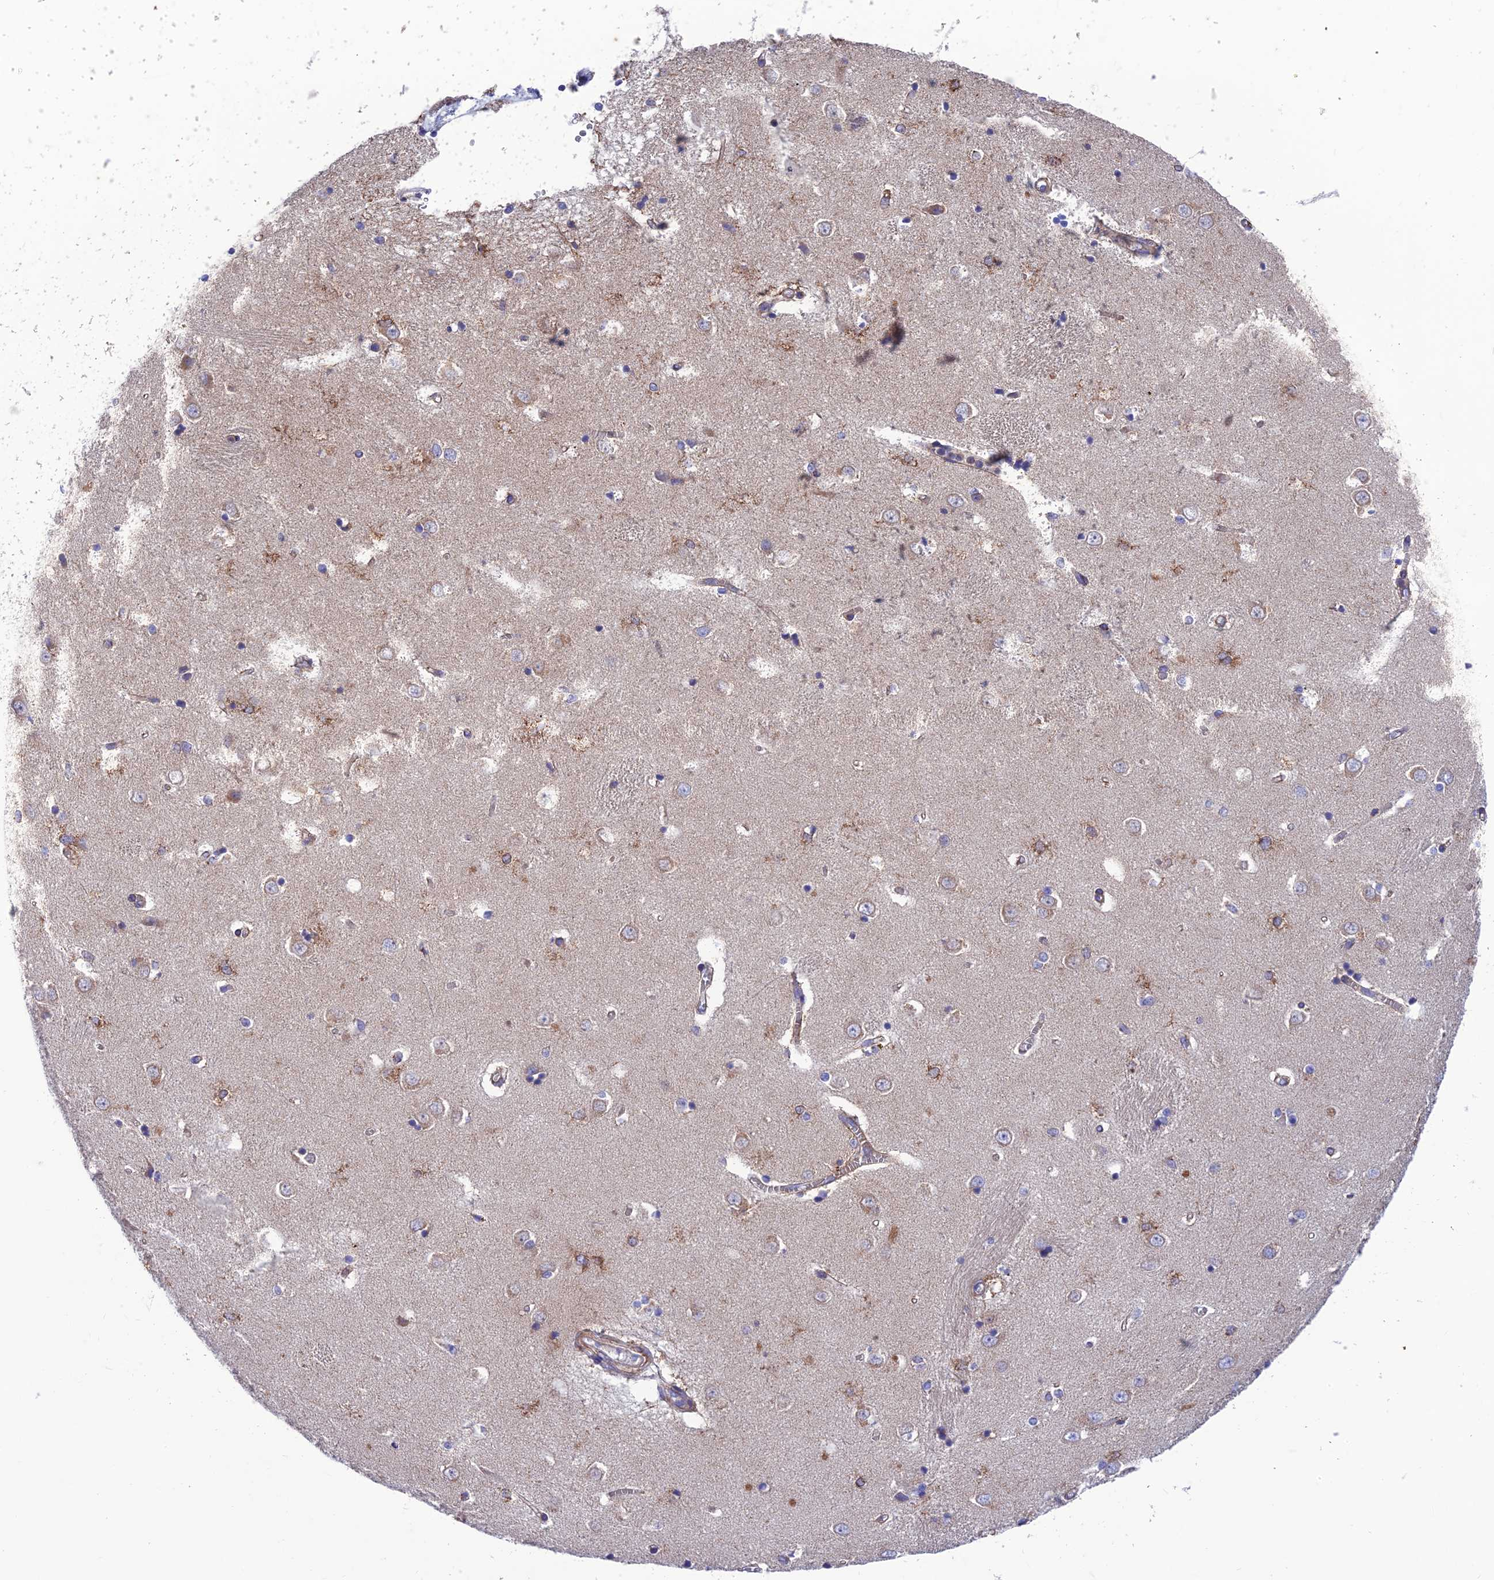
{"staining": {"intensity": "weak", "quantity": "<25%", "location": "cytoplasmic/membranous"}, "tissue": "caudate", "cell_type": "Glial cells", "image_type": "normal", "snomed": [{"axis": "morphology", "description": "Normal tissue, NOS"}, {"axis": "topography", "description": "Lateral ventricle wall"}], "caption": "Caudate stained for a protein using immunohistochemistry shows no positivity glial cells.", "gene": "VPS16", "patient": {"sex": "male", "age": 37}}